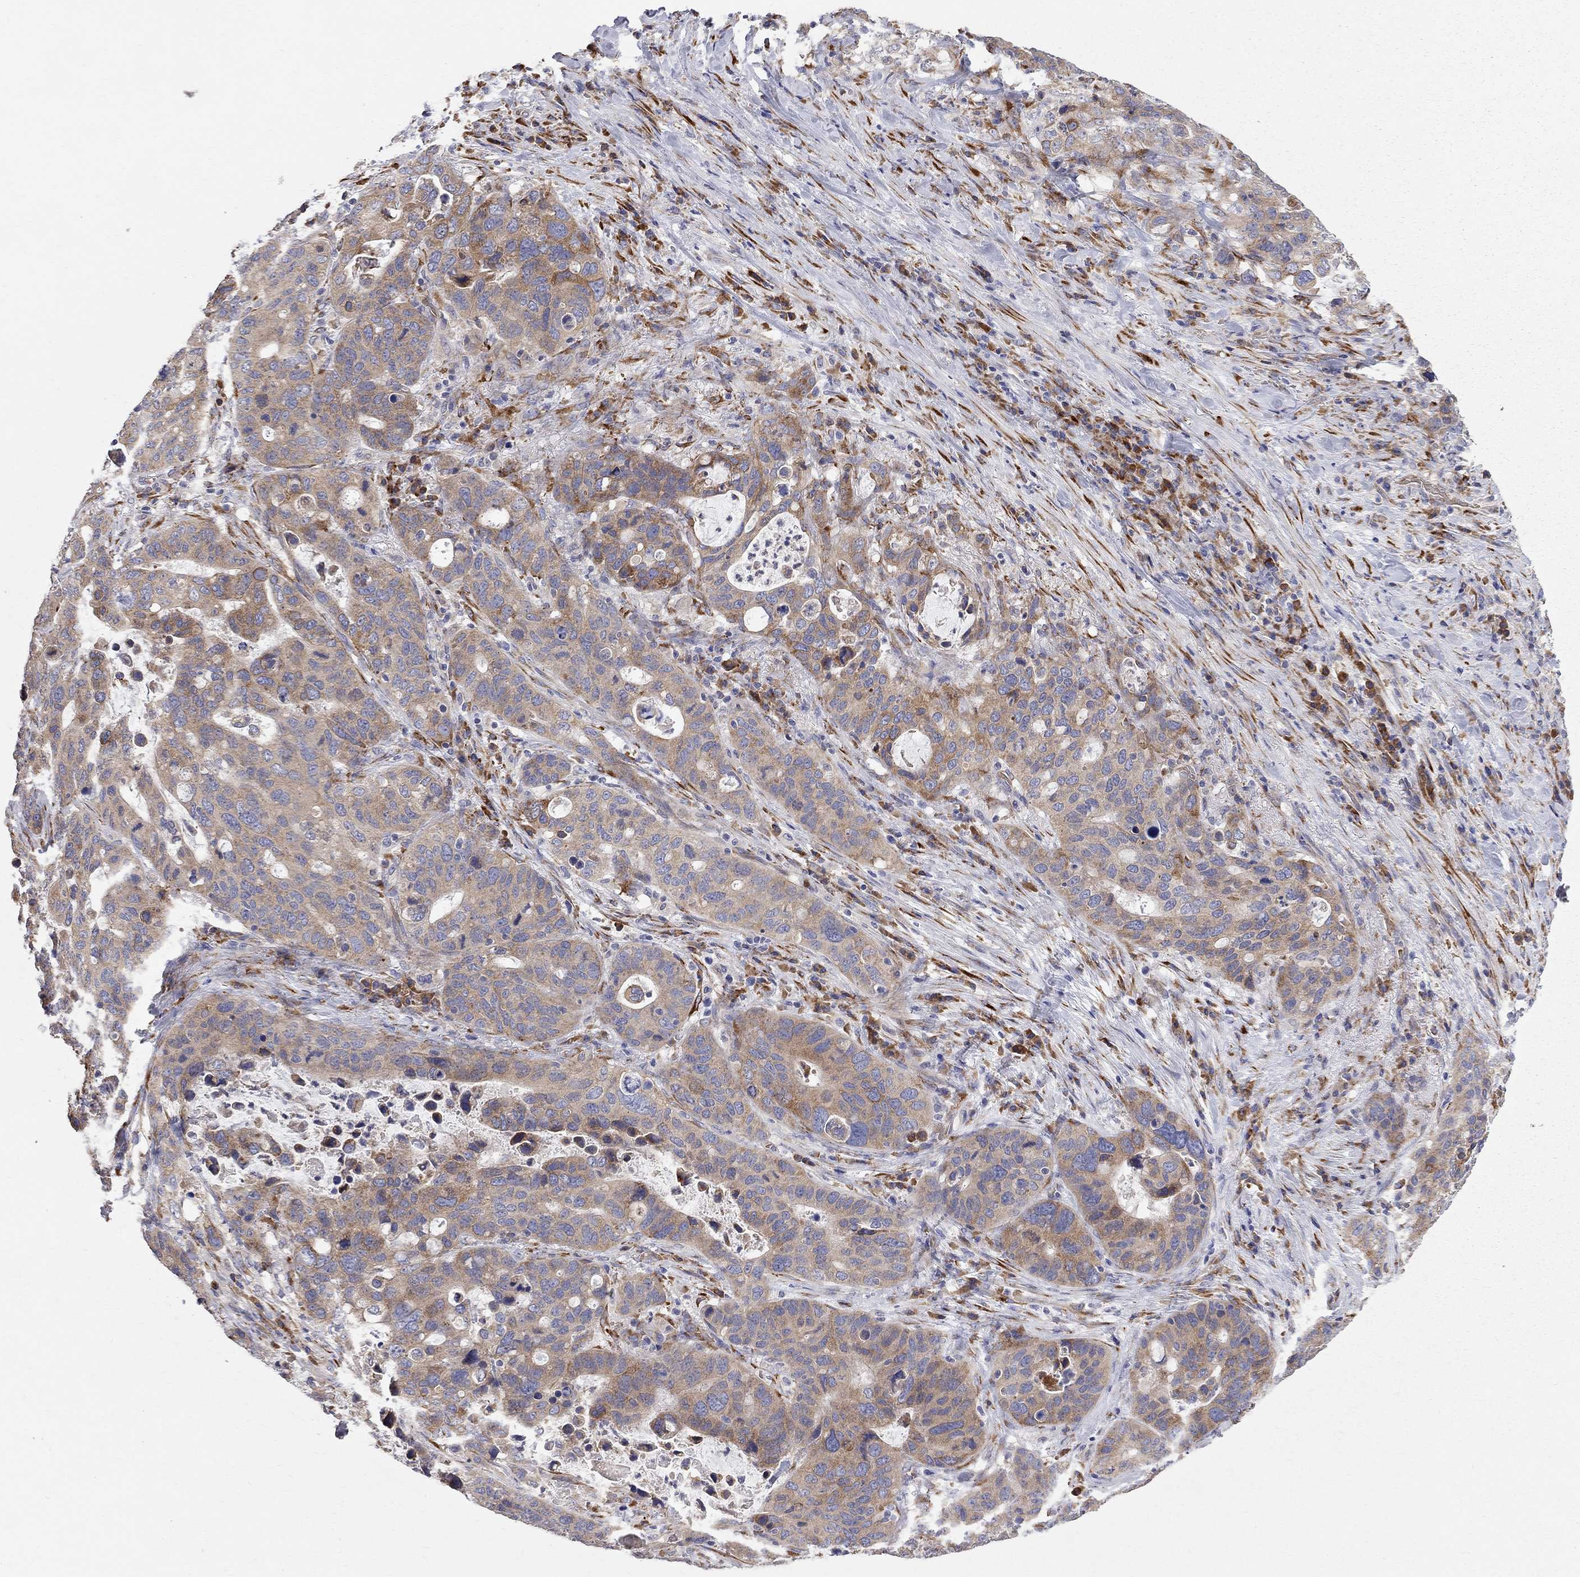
{"staining": {"intensity": "strong", "quantity": "<25%", "location": "cytoplasmic/membranous"}, "tissue": "stomach cancer", "cell_type": "Tumor cells", "image_type": "cancer", "snomed": [{"axis": "morphology", "description": "Adenocarcinoma, NOS"}, {"axis": "topography", "description": "Stomach"}], "caption": "Stomach adenocarcinoma was stained to show a protein in brown. There is medium levels of strong cytoplasmic/membranous expression in approximately <25% of tumor cells. (IHC, brightfield microscopy, high magnification).", "gene": "CASTOR1", "patient": {"sex": "male", "age": 54}}